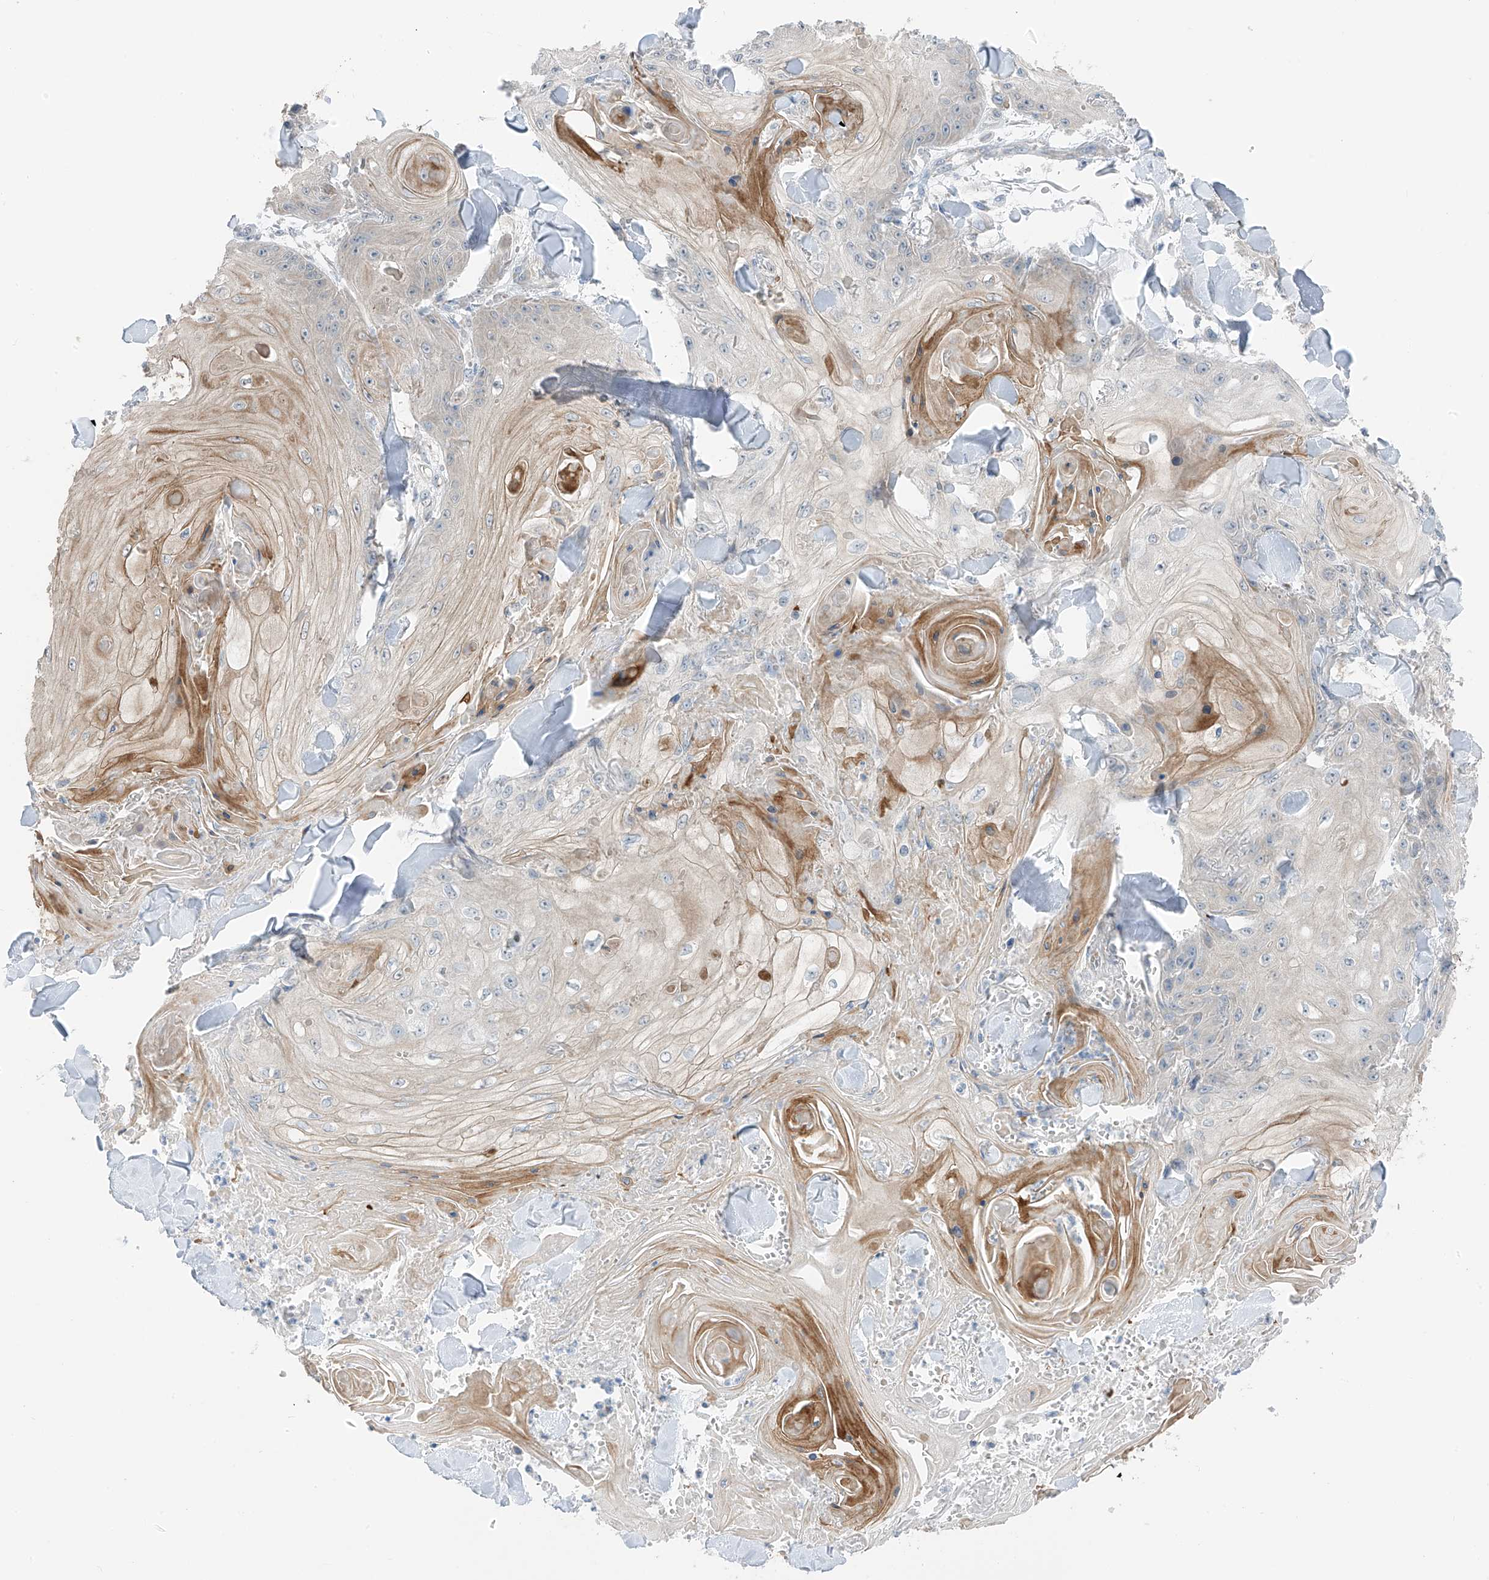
{"staining": {"intensity": "negative", "quantity": "none", "location": "none"}, "tissue": "skin cancer", "cell_type": "Tumor cells", "image_type": "cancer", "snomed": [{"axis": "morphology", "description": "Squamous cell carcinoma, NOS"}, {"axis": "topography", "description": "Skin"}], "caption": "Protein analysis of skin squamous cell carcinoma displays no significant staining in tumor cells.", "gene": "NALCN", "patient": {"sex": "male", "age": 74}}